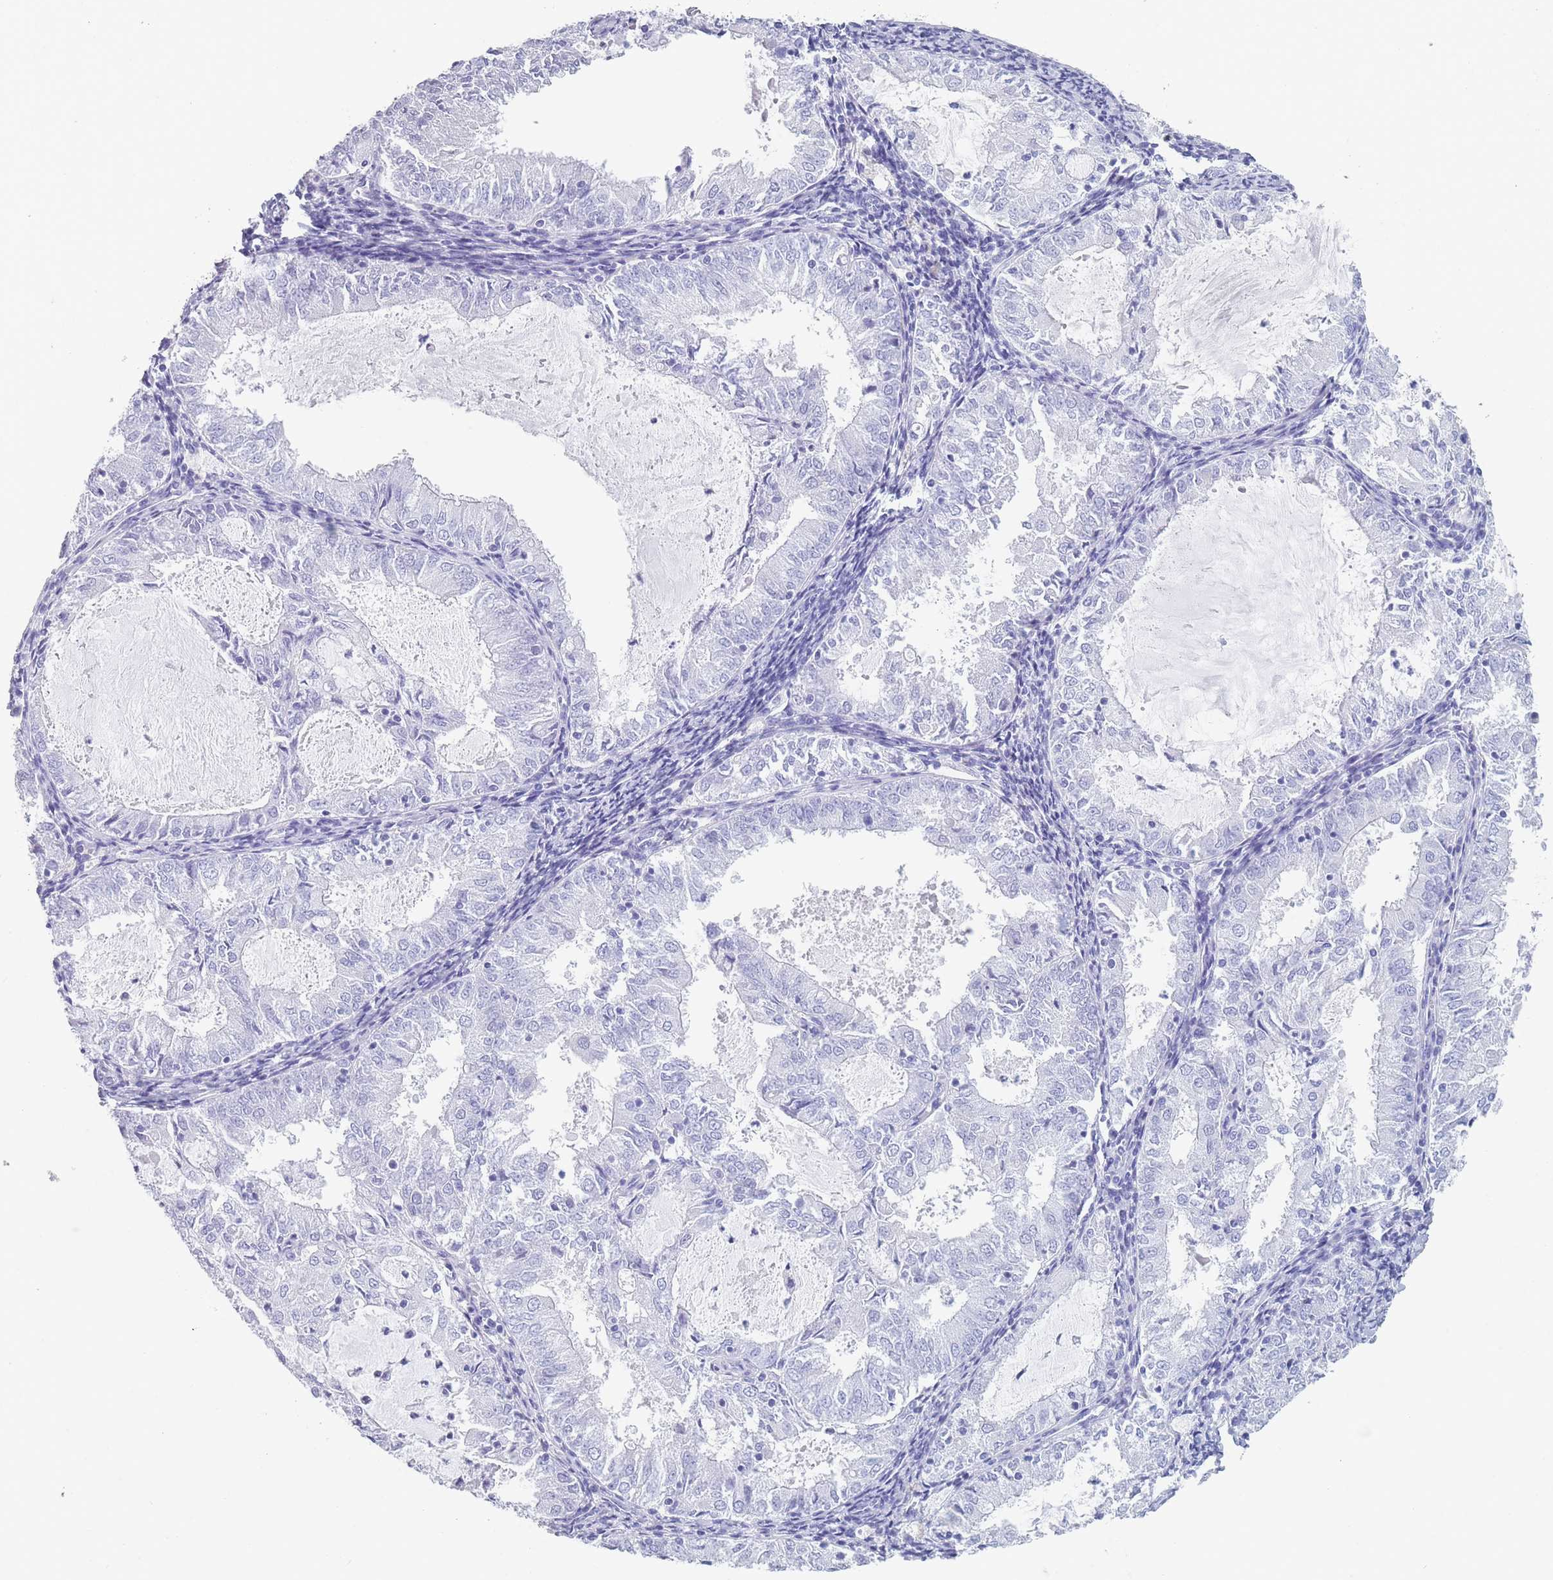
{"staining": {"intensity": "negative", "quantity": "none", "location": "none"}, "tissue": "endometrial cancer", "cell_type": "Tumor cells", "image_type": "cancer", "snomed": [{"axis": "morphology", "description": "Adenocarcinoma, NOS"}, {"axis": "topography", "description": "Endometrium"}], "caption": "Immunohistochemical staining of human endometrial adenocarcinoma exhibits no significant positivity in tumor cells.", "gene": "OR5D16", "patient": {"sex": "female", "age": 57}}